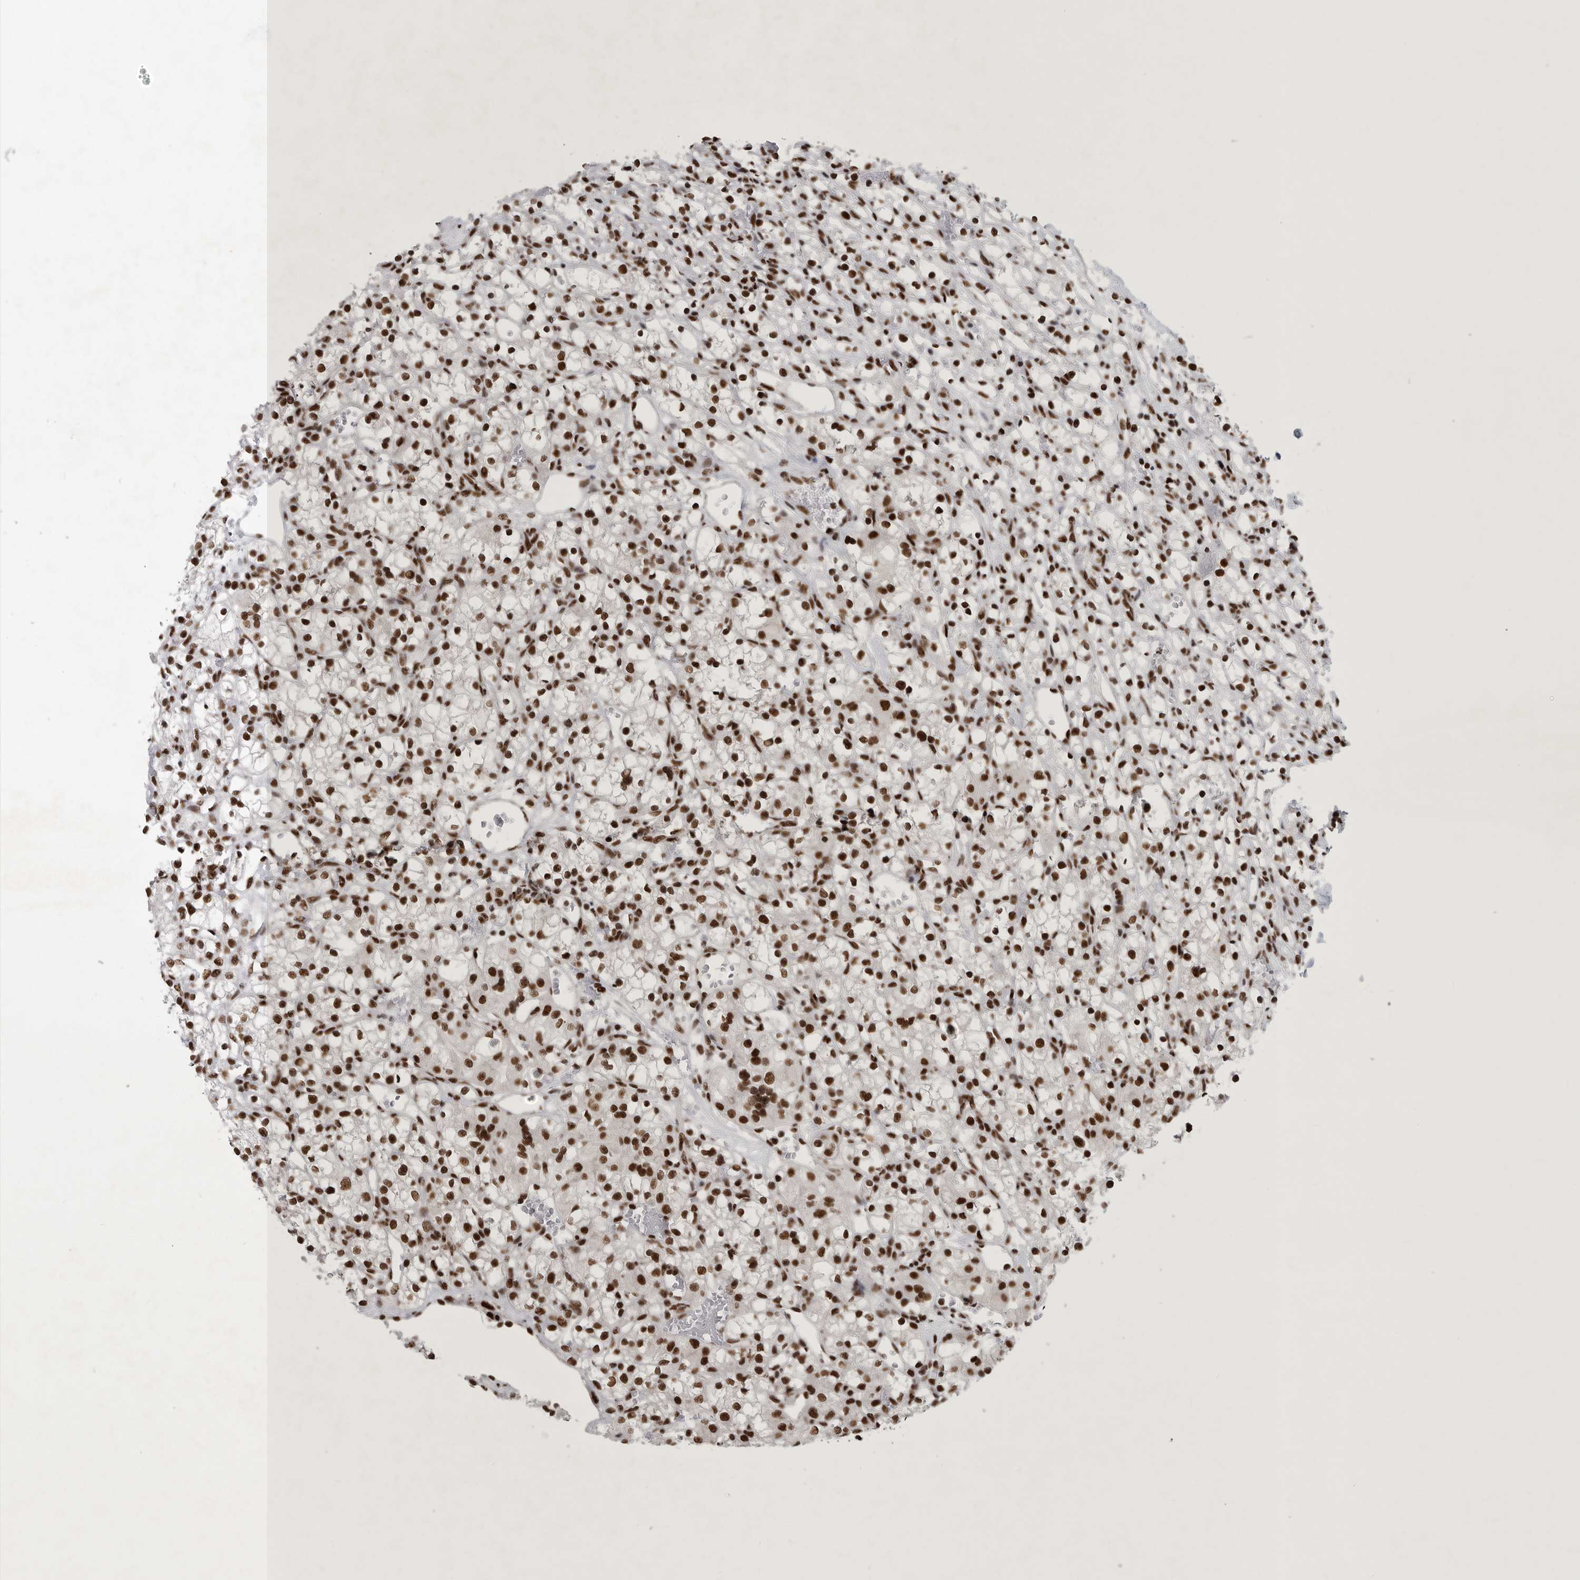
{"staining": {"intensity": "strong", "quantity": ">75%", "location": "nuclear"}, "tissue": "renal cancer", "cell_type": "Tumor cells", "image_type": "cancer", "snomed": [{"axis": "morphology", "description": "Adenocarcinoma, NOS"}, {"axis": "topography", "description": "Kidney"}], "caption": "Strong nuclear protein expression is identified in approximately >75% of tumor cells in renal cancer.", "gene": "BCLAF1", "patient": {"sex": "female", "age": 59}}